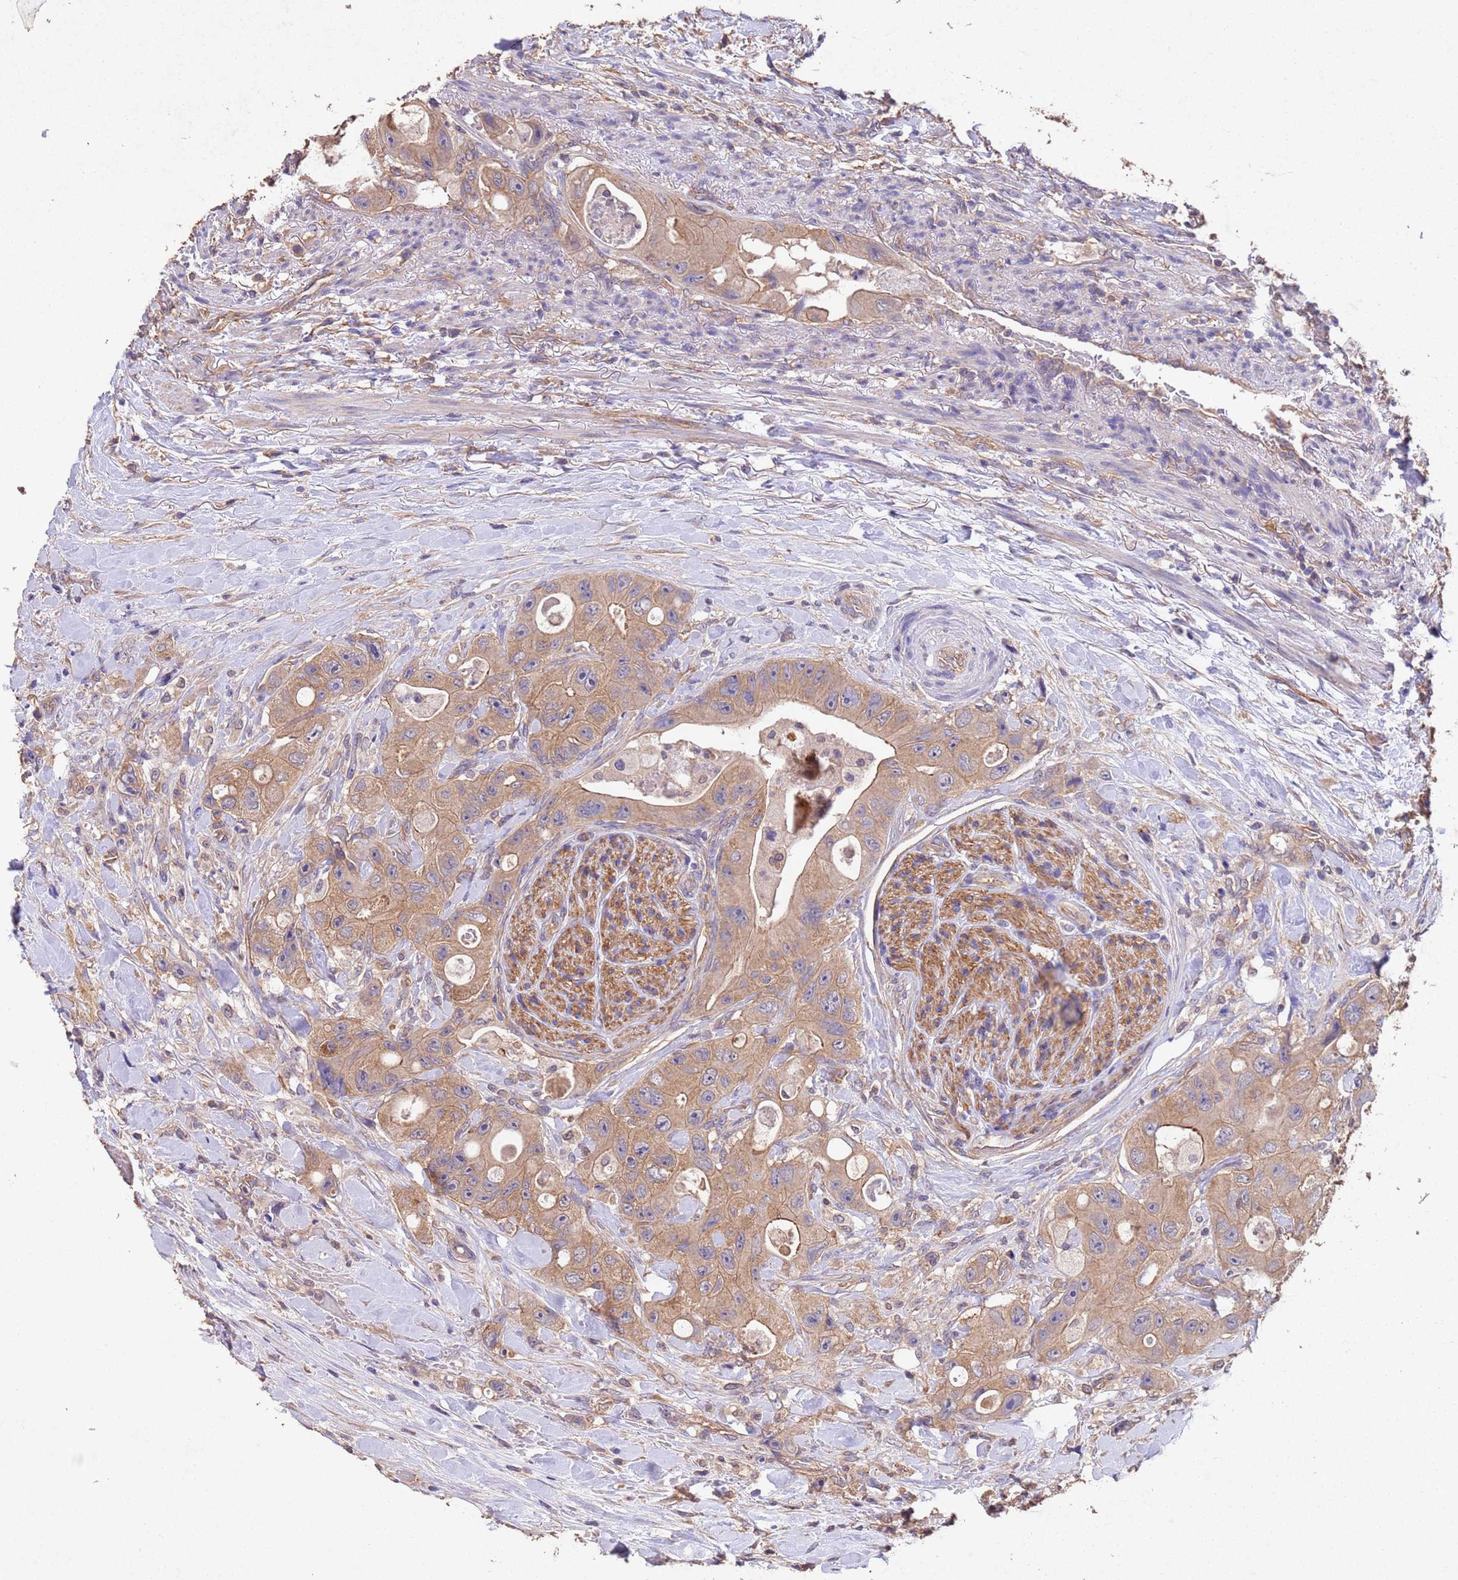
{"staining": {"intensity": "moderate", "quantity": ">75%", "location": "cytoplasmic/membranous"}, "tissue": "colorectal cancer", "cell_type": "Tumor cells", "image_type": "cancer", "snomed": [{"axis": "morphology", "description": "Adenocarcinoma, NOS"}, {"axis": "topography", "description": "Colon"}], "caption": "About >75% of tumor cells in colorectal adenocarcinoma exhibit moderate cytoplasmic/membranous protein positivity as visualized by brown immunohistochemical staining.", "gene": "MTX3", "patient": {"sex": "female", "age": 46}}